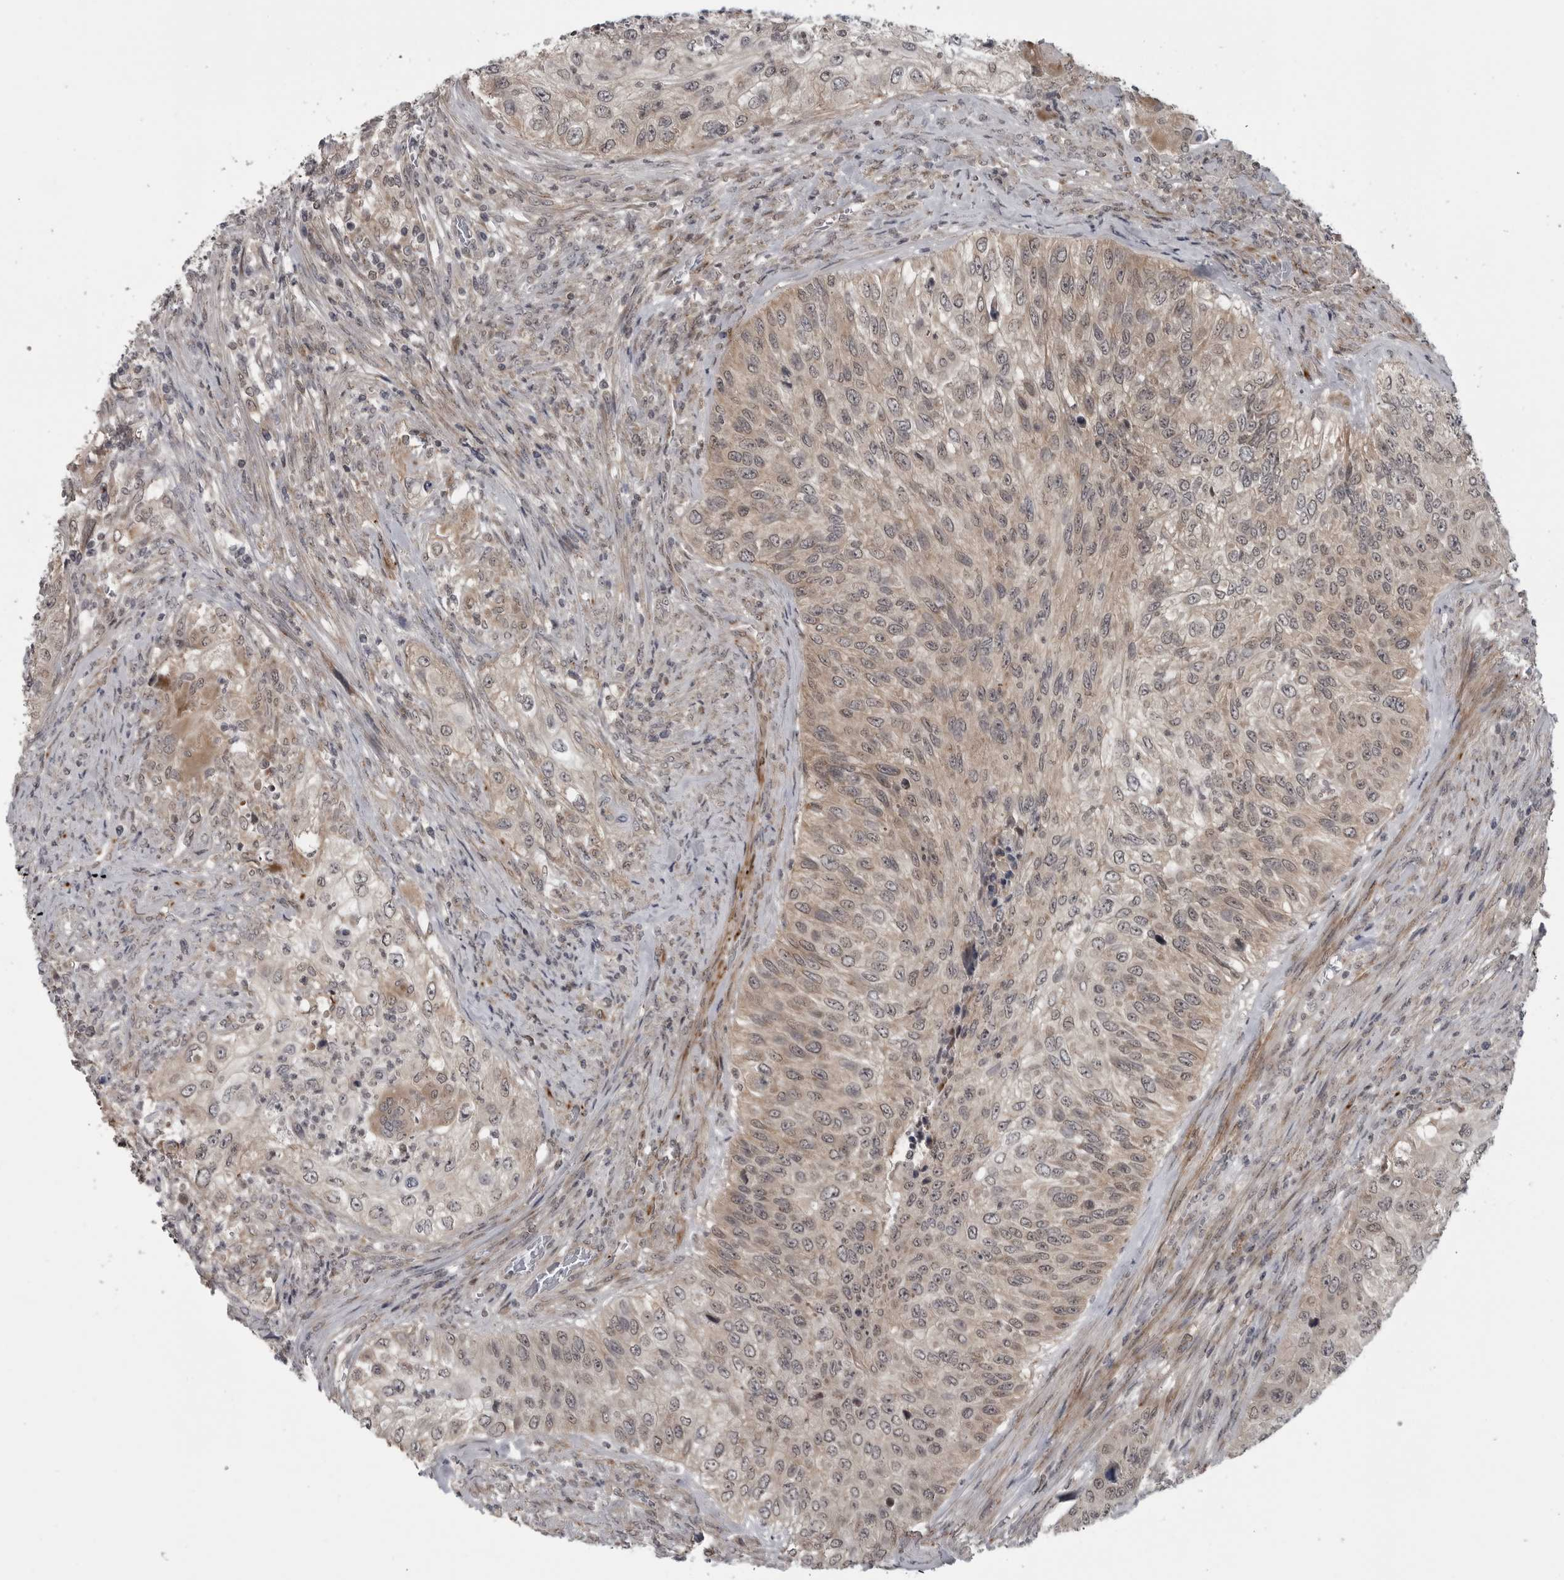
{"staining": {"intensity": "weak", "quantity": "25%-75%", "location": "cytoplasmic/membranous,nuclear"}, "tissue": "urothelial cancer", "cell_type": "Tumor cells", "image_type": "cancer", "snomed": [{"axis": "morphology", "description": "Urothelial carcinoma, High grade"}, {"axis": "topography", "description": "Urinary bladder"}], "caption": "Protein expression analysis of human urothelial cancer reveals weak cytoplasmic/membranous and nuclear staining in about 25%-75% of tumor cells. The protein is shown in brown color, while the nuclei are stained blue.", "gene": "FAAP100", "patient": {"sex": "female", "age": 60}}